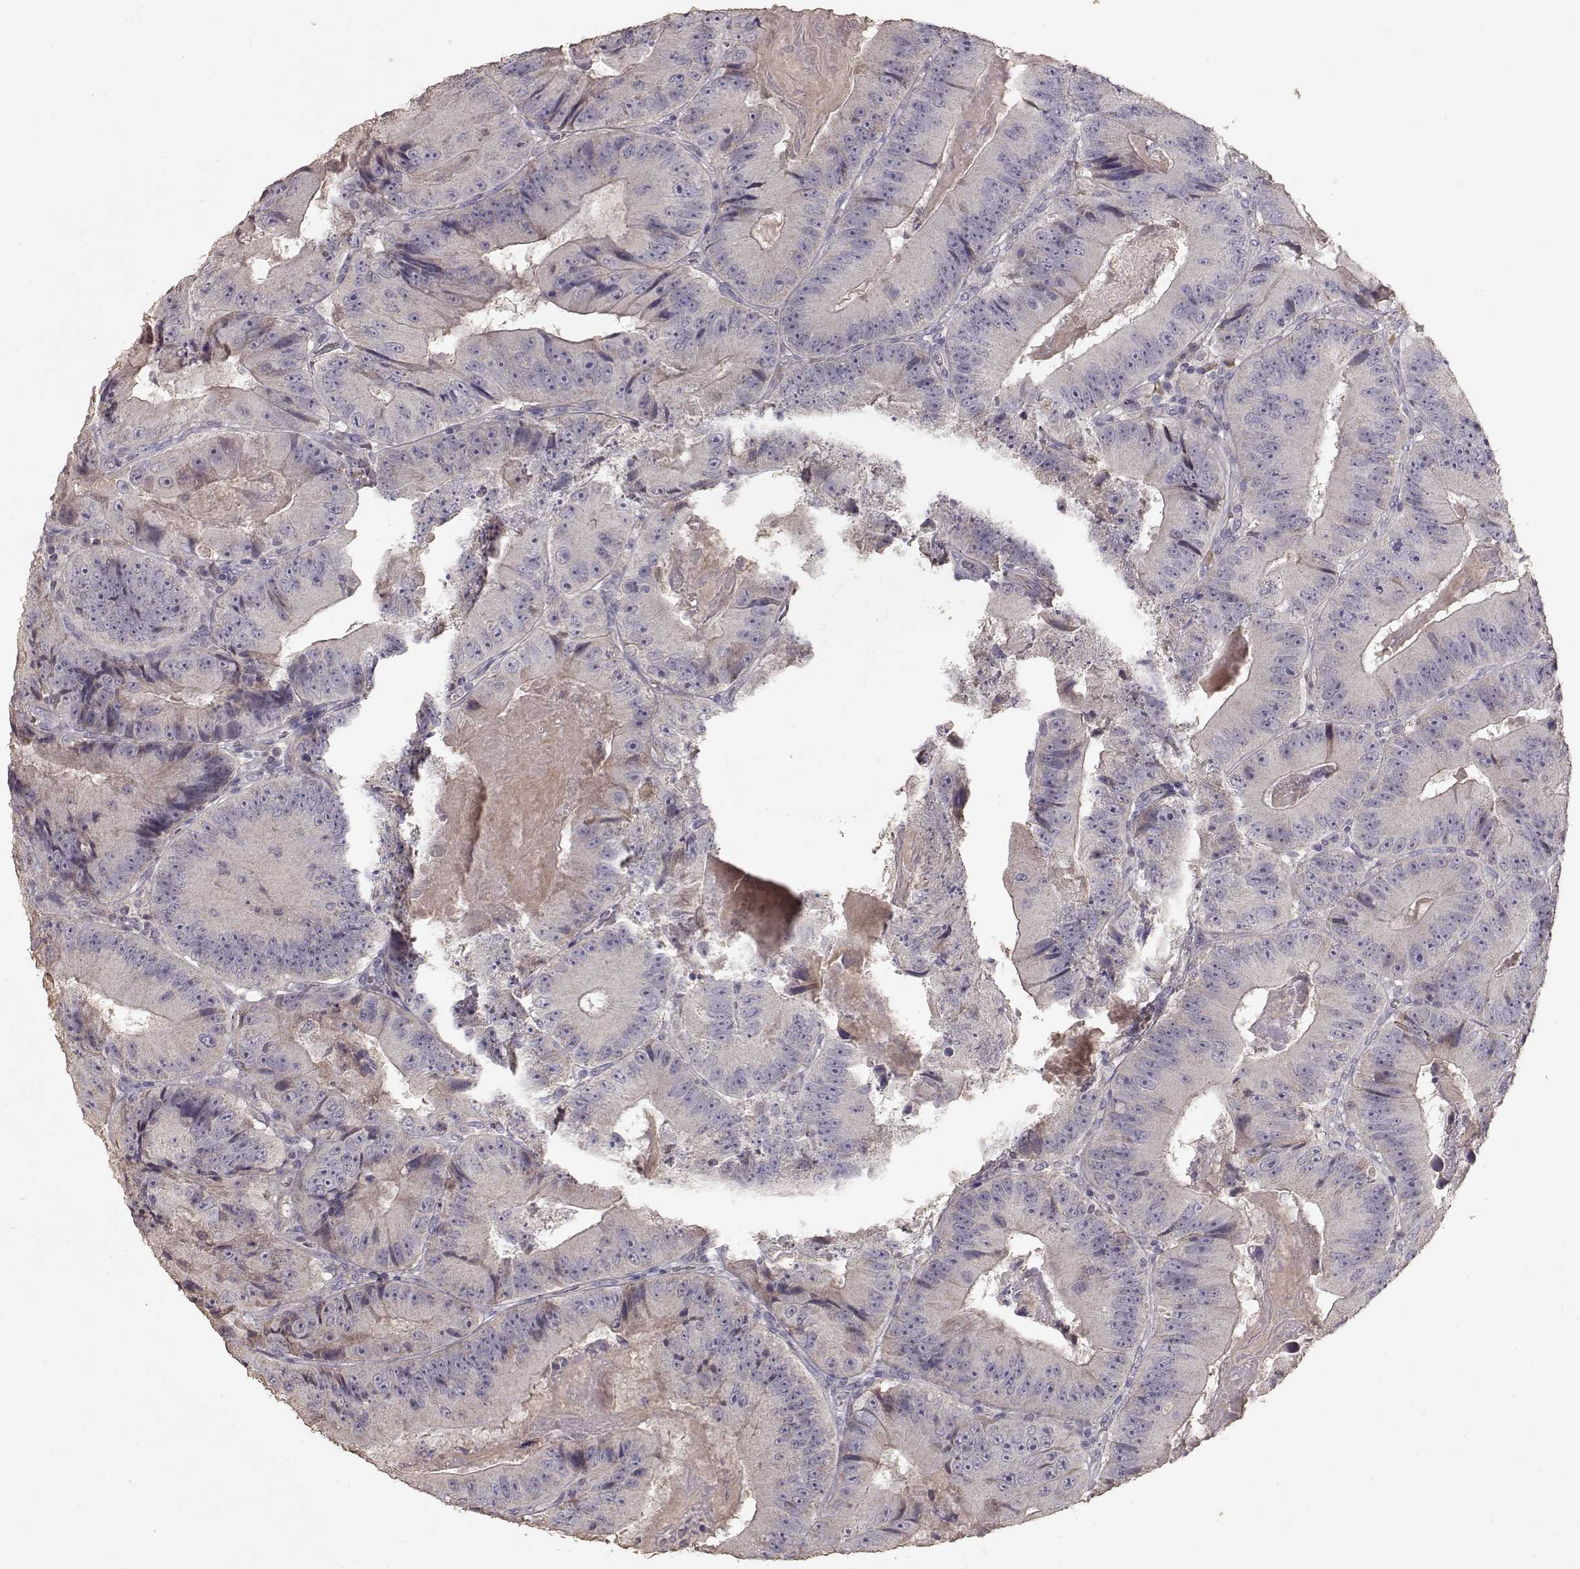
{"staining": {"intensity": "negative", "quantity": "none", "location": "none"}, "tissue": "colorectal cancer", "cell_type": "Tumor cells", "image_type": "cancer", "snomed": [{"axis": "morphology", "description": "Adenocarcinoma, NOS"}, {"axis": "topography", "description": "Colon"}], "caption": "Immunohistochemistry (IHC) image of colorectal cancer (adenocarcinoma) stained for a protein (brown), which exhibits no expression in tumor cells.", "gene": "PMCH", "patient": {"sex": "female", "age": 86}}